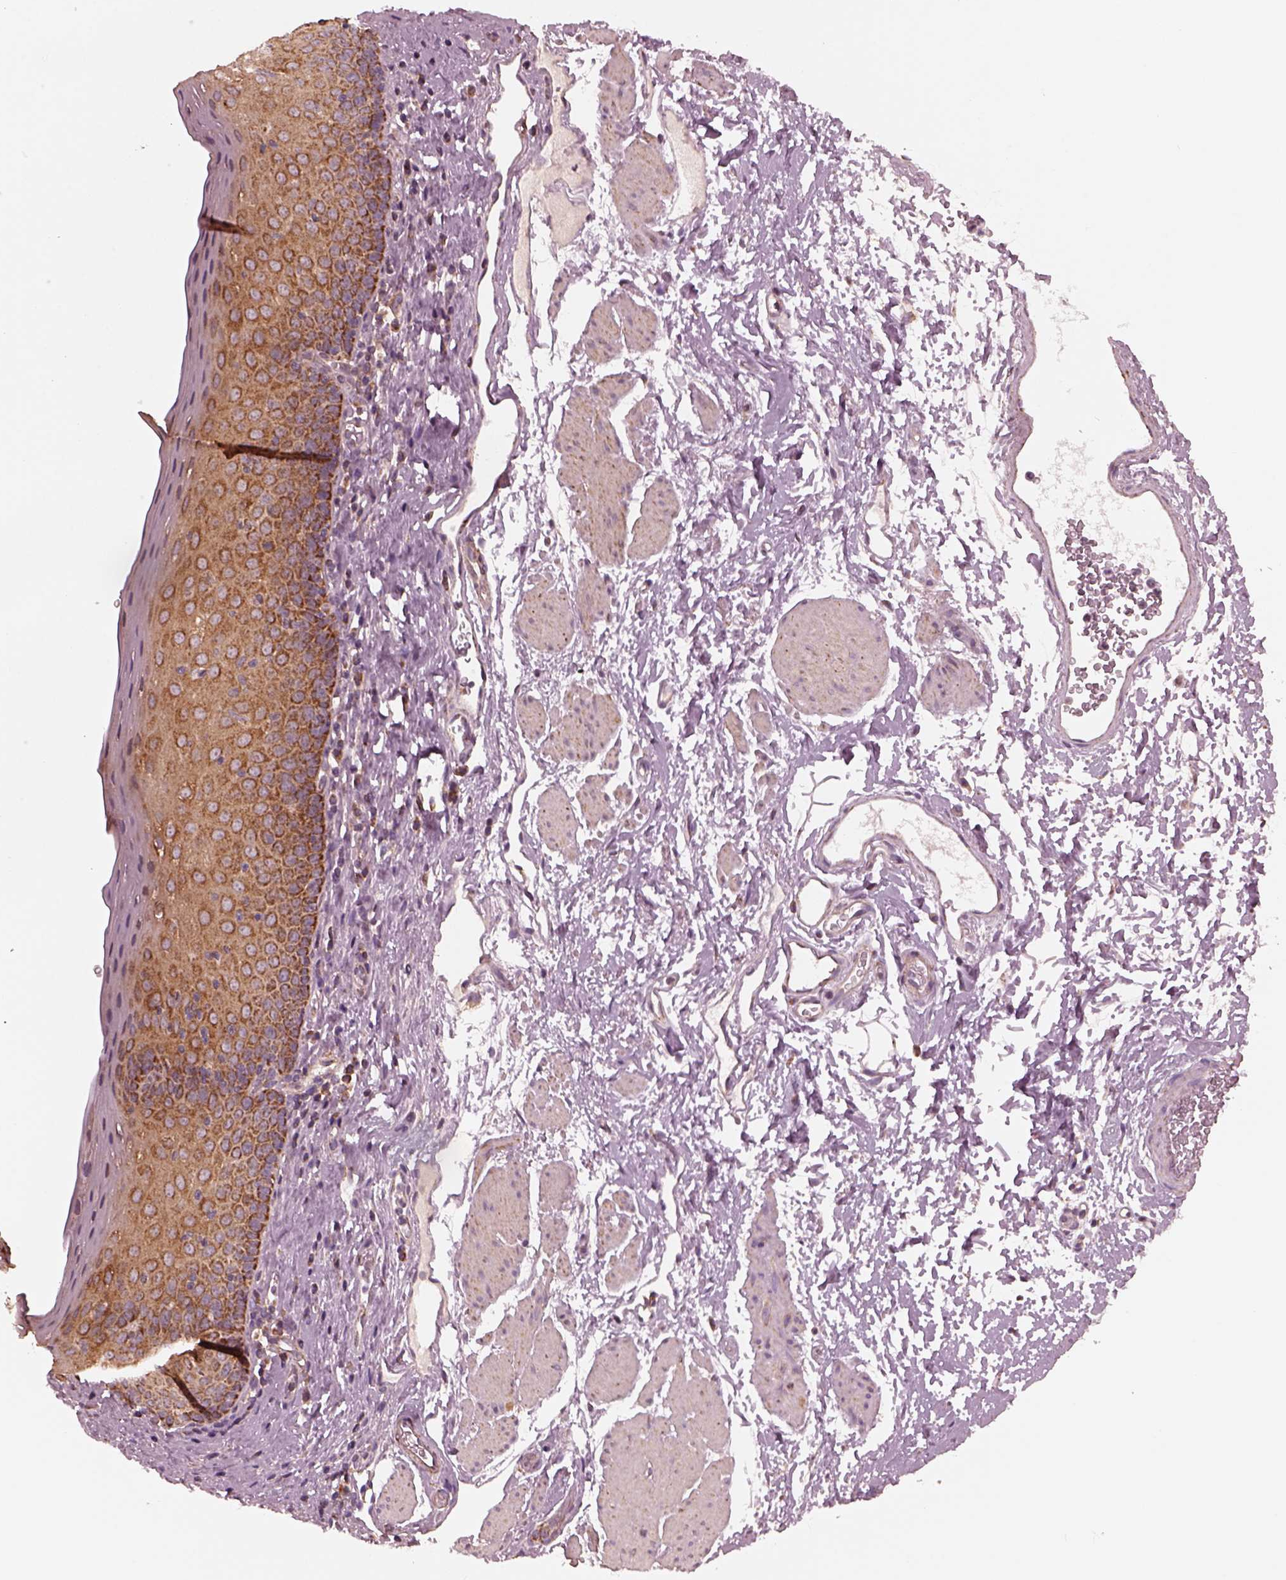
{"staining": {"intensity": "moderate", "quantity": ">75%", "location": "cytoplasmic/membranous"}, "tissue": "esophagus", "cell_type": "Squamous epithelial cells", "image_type": "normal", "snomed": [{"axis": "morphology", "description": "Normal tissue, NOS"}, {"axis": "topography", "description": "Esophagus"}], "caption": "Immunohistochemical staining of unremarkable esophagus demonstrates moderate cytoplasmic/membranous protein positivity in approximately >75% of squamous epithelial cells. The staining was performed using DAB (3,3'-diaminobenzidine), with brown indicating positive protein expression. Nuclei are stained blue with hematoxylin.", "gene": "NDUFB10", "patient": {"sex": "female", "age": 64}}